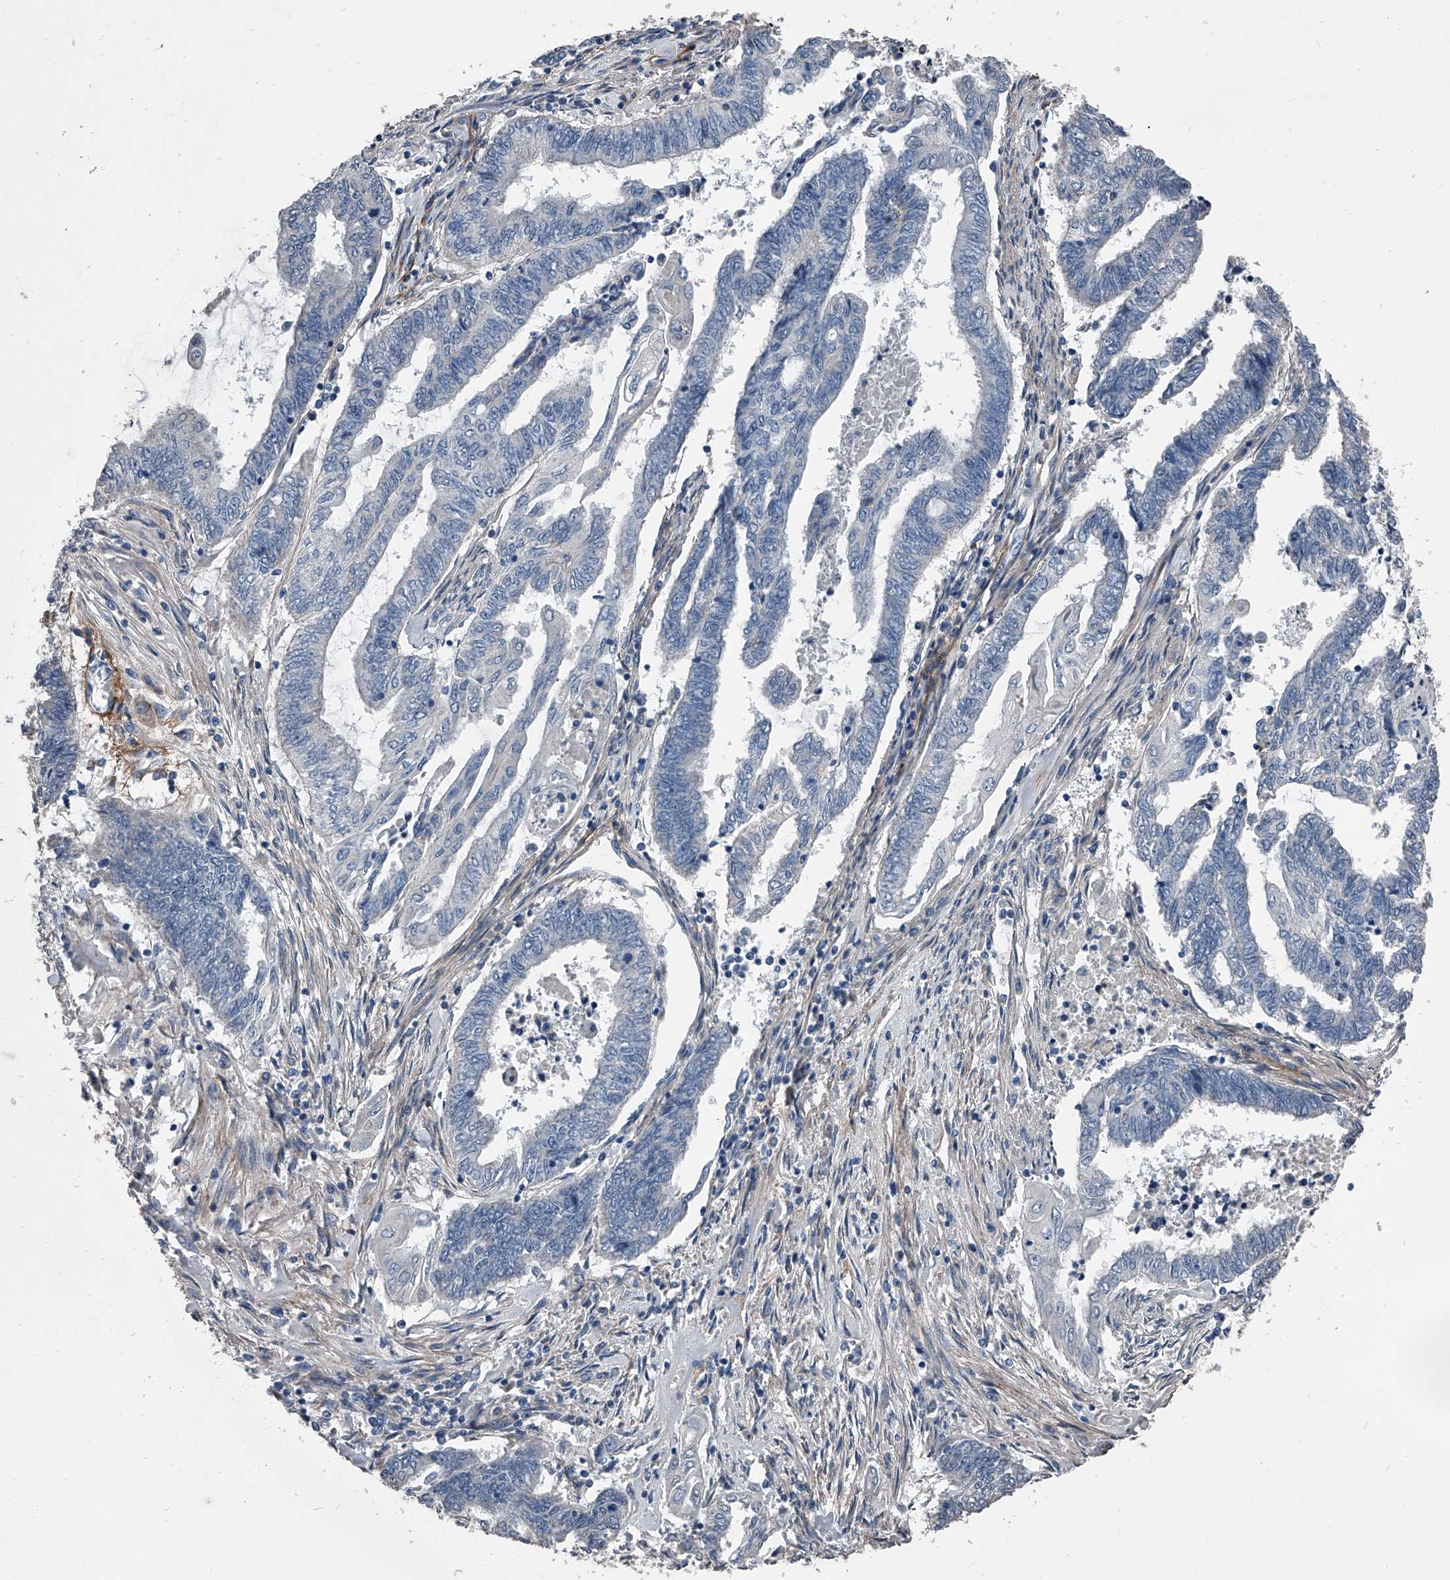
{"staining": {"intensity": "negative", "quantity": "none", "location": "none"}, "tissue": "endometrial cancer", "cell_type": "Tumor cells", "image_type": "cancer", "snomed": [{"axis": "morphology", "description": "Adenocarcinoma, NOS"}, {"axis": "topography", "description": "Uterus"}, {"axis": "topography", "description": "Endometrium"}], "caption": "There is no significant expression in tumor cells of endometrial cancer (adenocarcinoma).", "gene": "PHACTR1", "patient": {"sex": "female", "age": 70}}